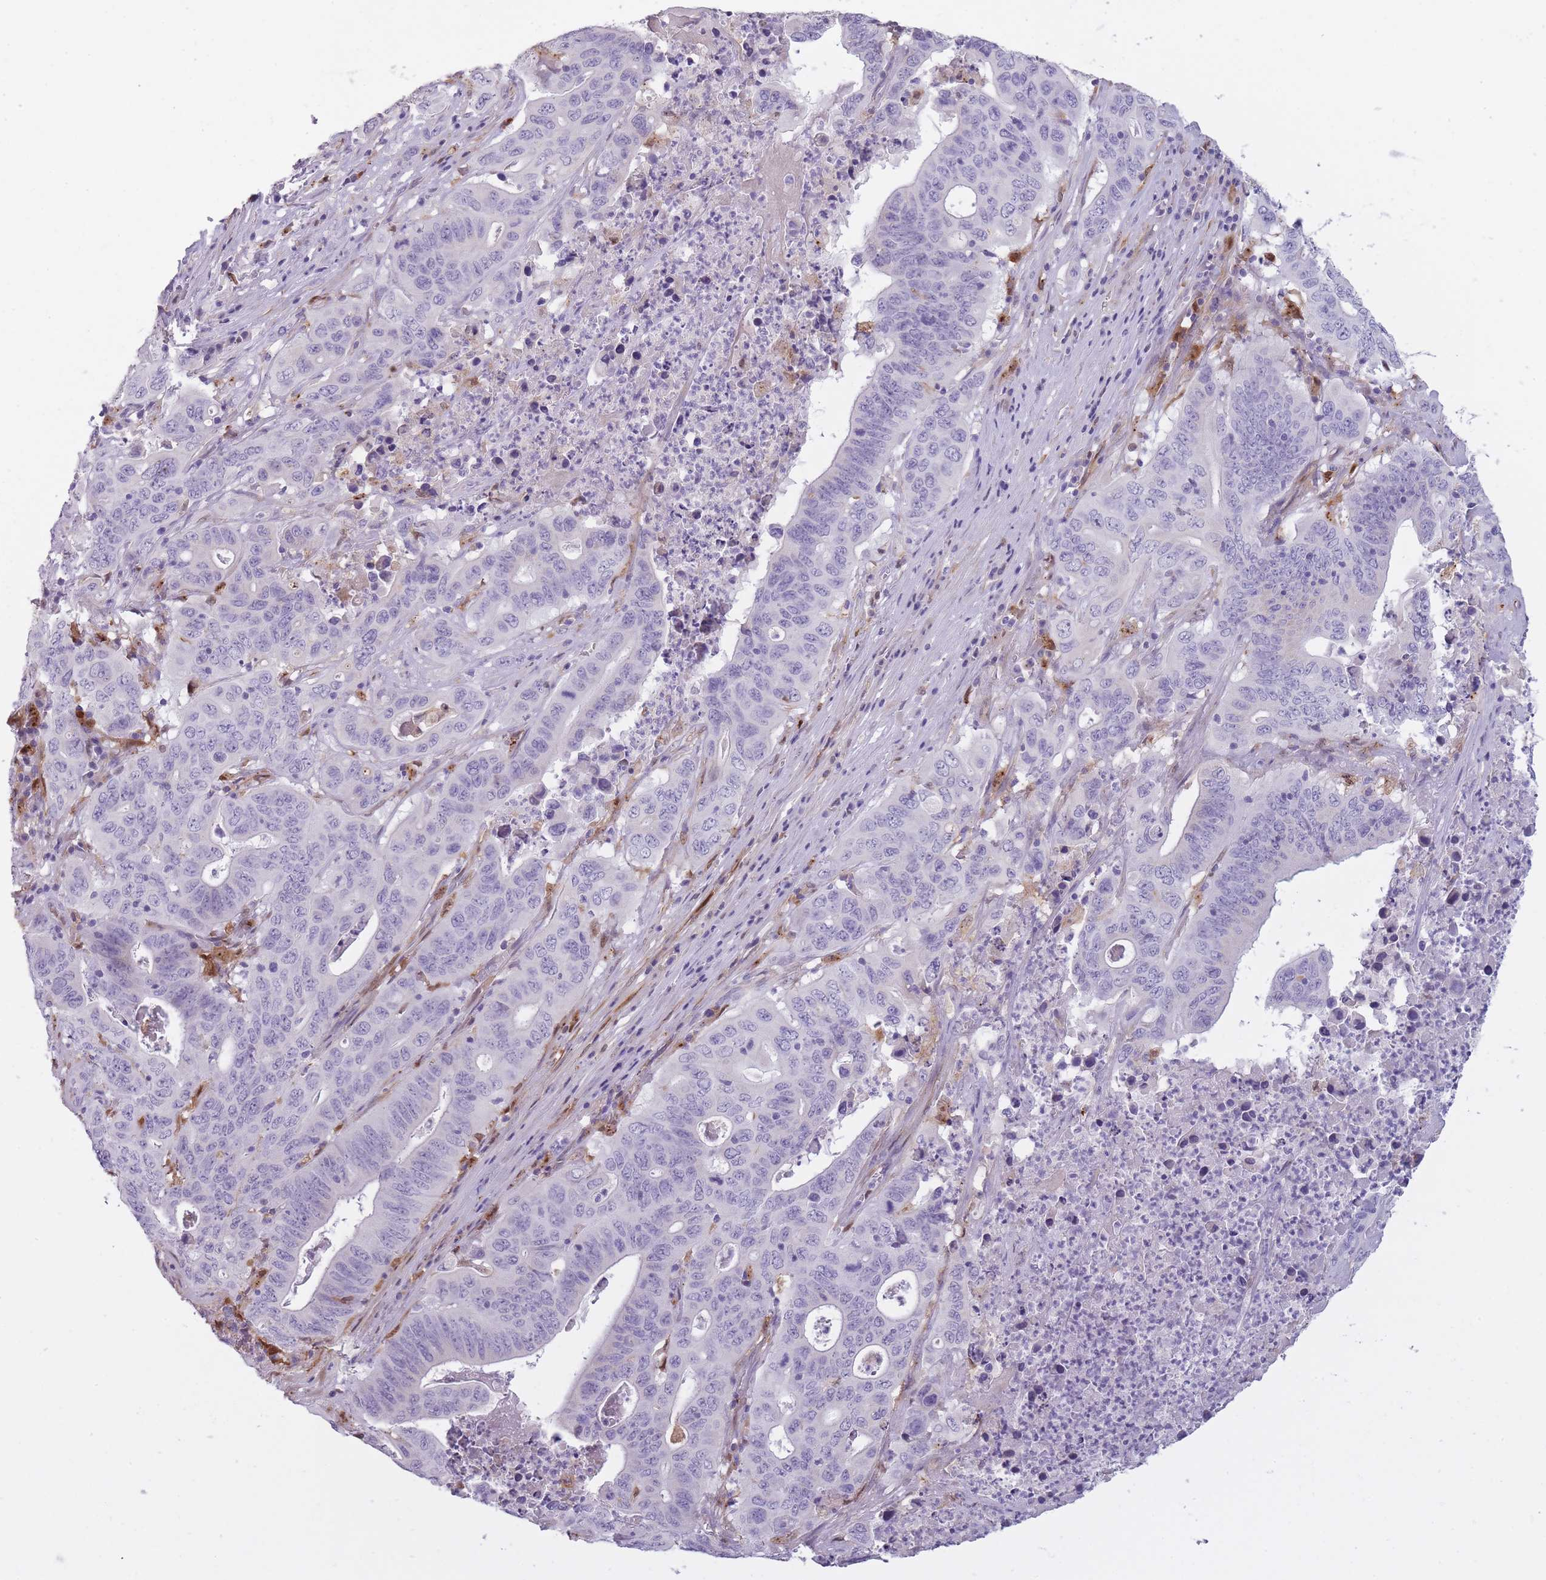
{"staining": {"intensity": "negative", "quantity": "none", "location": "none"}, "tissue": "lung cancer", "cell_type": "Tumor cells", "image_type": "cancer", "snomed": [{"axis": "morphology", "description": "Adenocarcinoma, NOS"}, {"axis": "topography", "description": "Lung"}], "caption": "Lung cancer was stained to show a protein in brown. There is no significant positivity in tumor cells.", "gene": "LGALS9", "patient": {"sex": "female", "age": 60}}